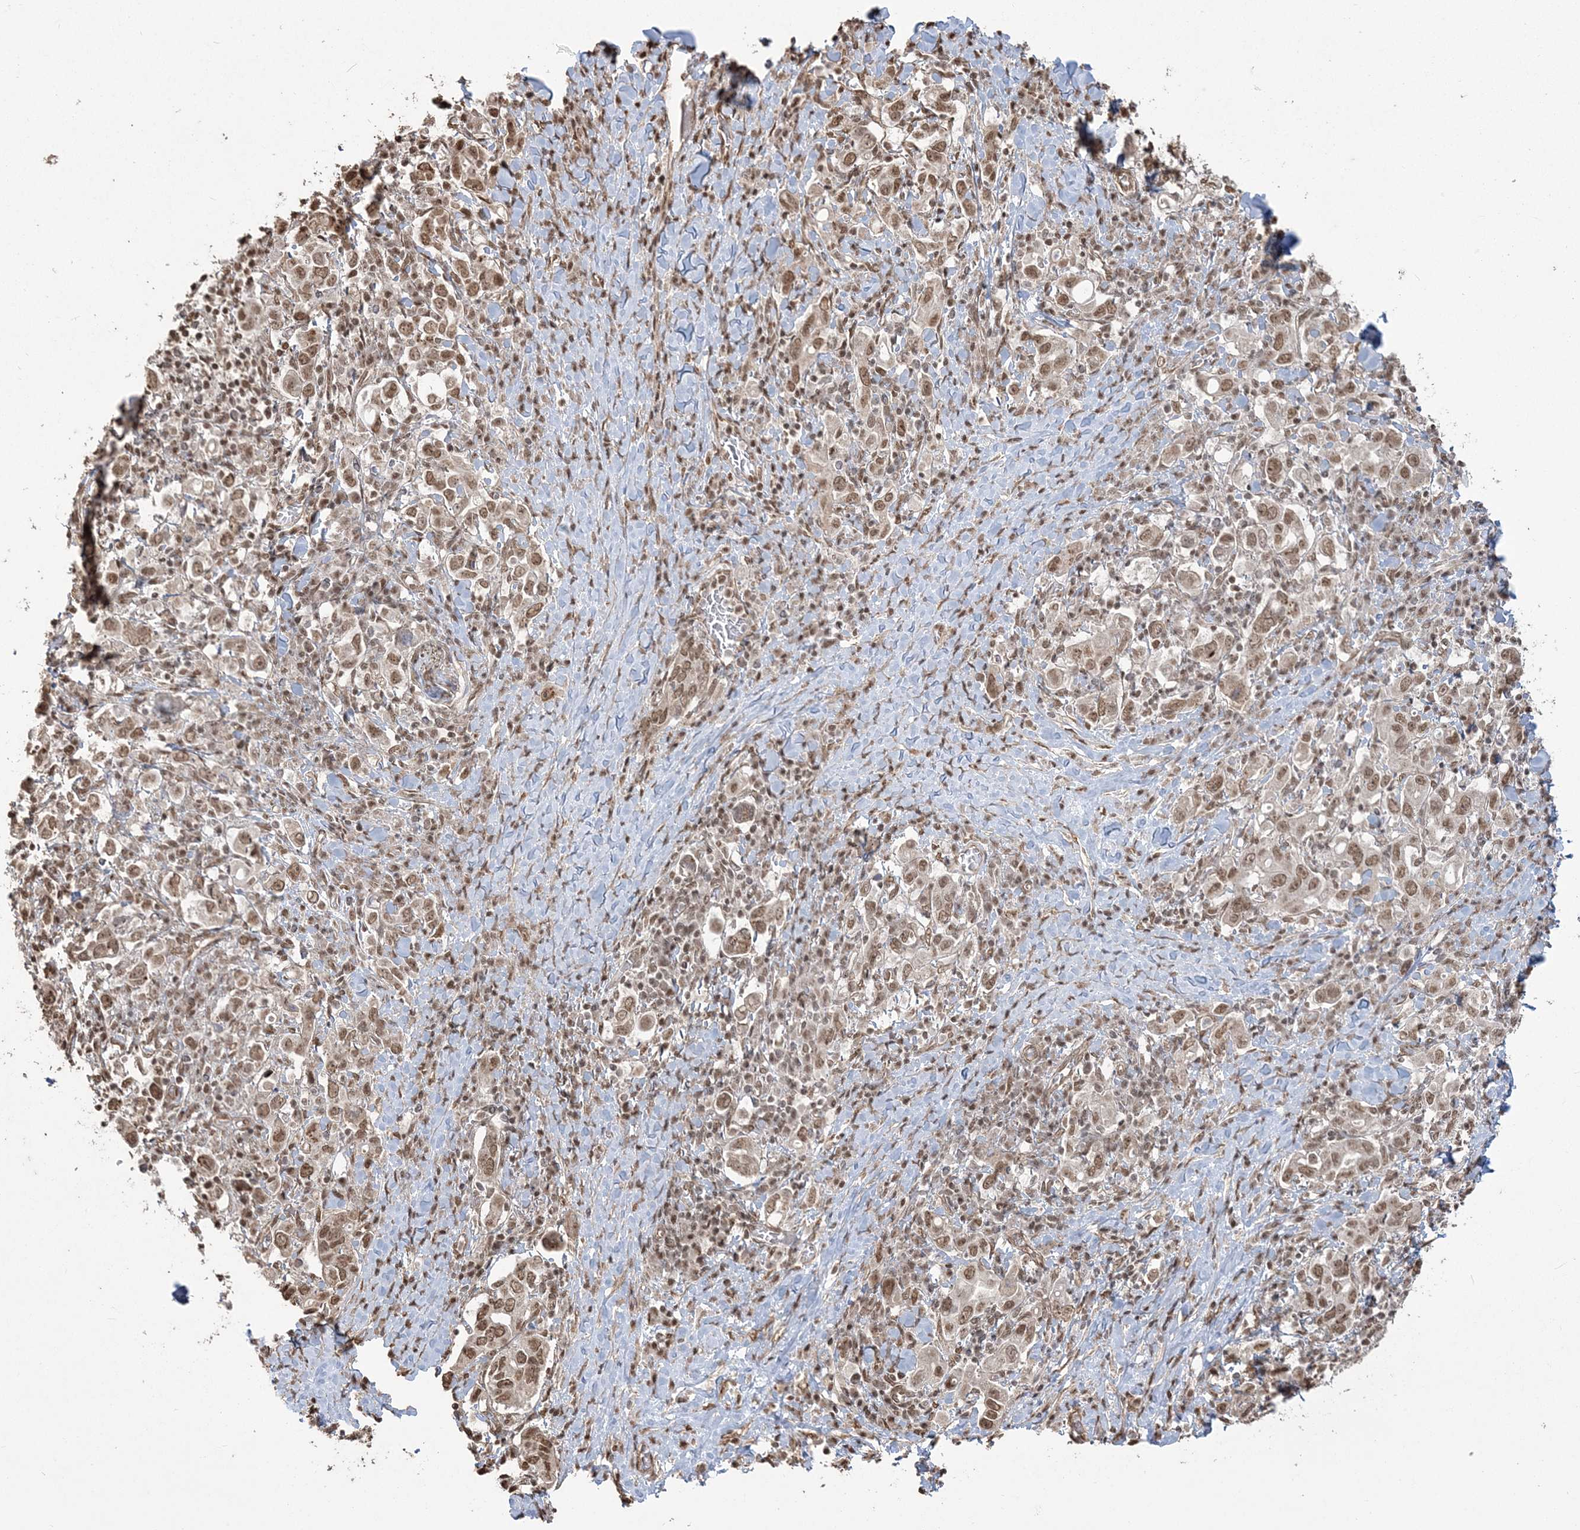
{"staining": {"intensity": "moderate", "quantity": ">75%", "location": "nuclear"}, "tissue": "stomach cancer", "cell_type": "Tumor cells", "image_type": "cancer", "snomed": [{"axis": "morphology", "description": "Adenocarcinoma, NOS"}, {"axis": "topography", "description": "Stomach, upper"}], "caption": "High-magnification brightfield microscopy of stomach adenocarcinoma stained with DAB (brown) and counterstained with hematoxylin (blue). tumor cells exhibit moderate nuclear staining is seen in approximately>75% of cells.", "gene": "ZNF839", "patient": {"sex": "male", "age": 62}}